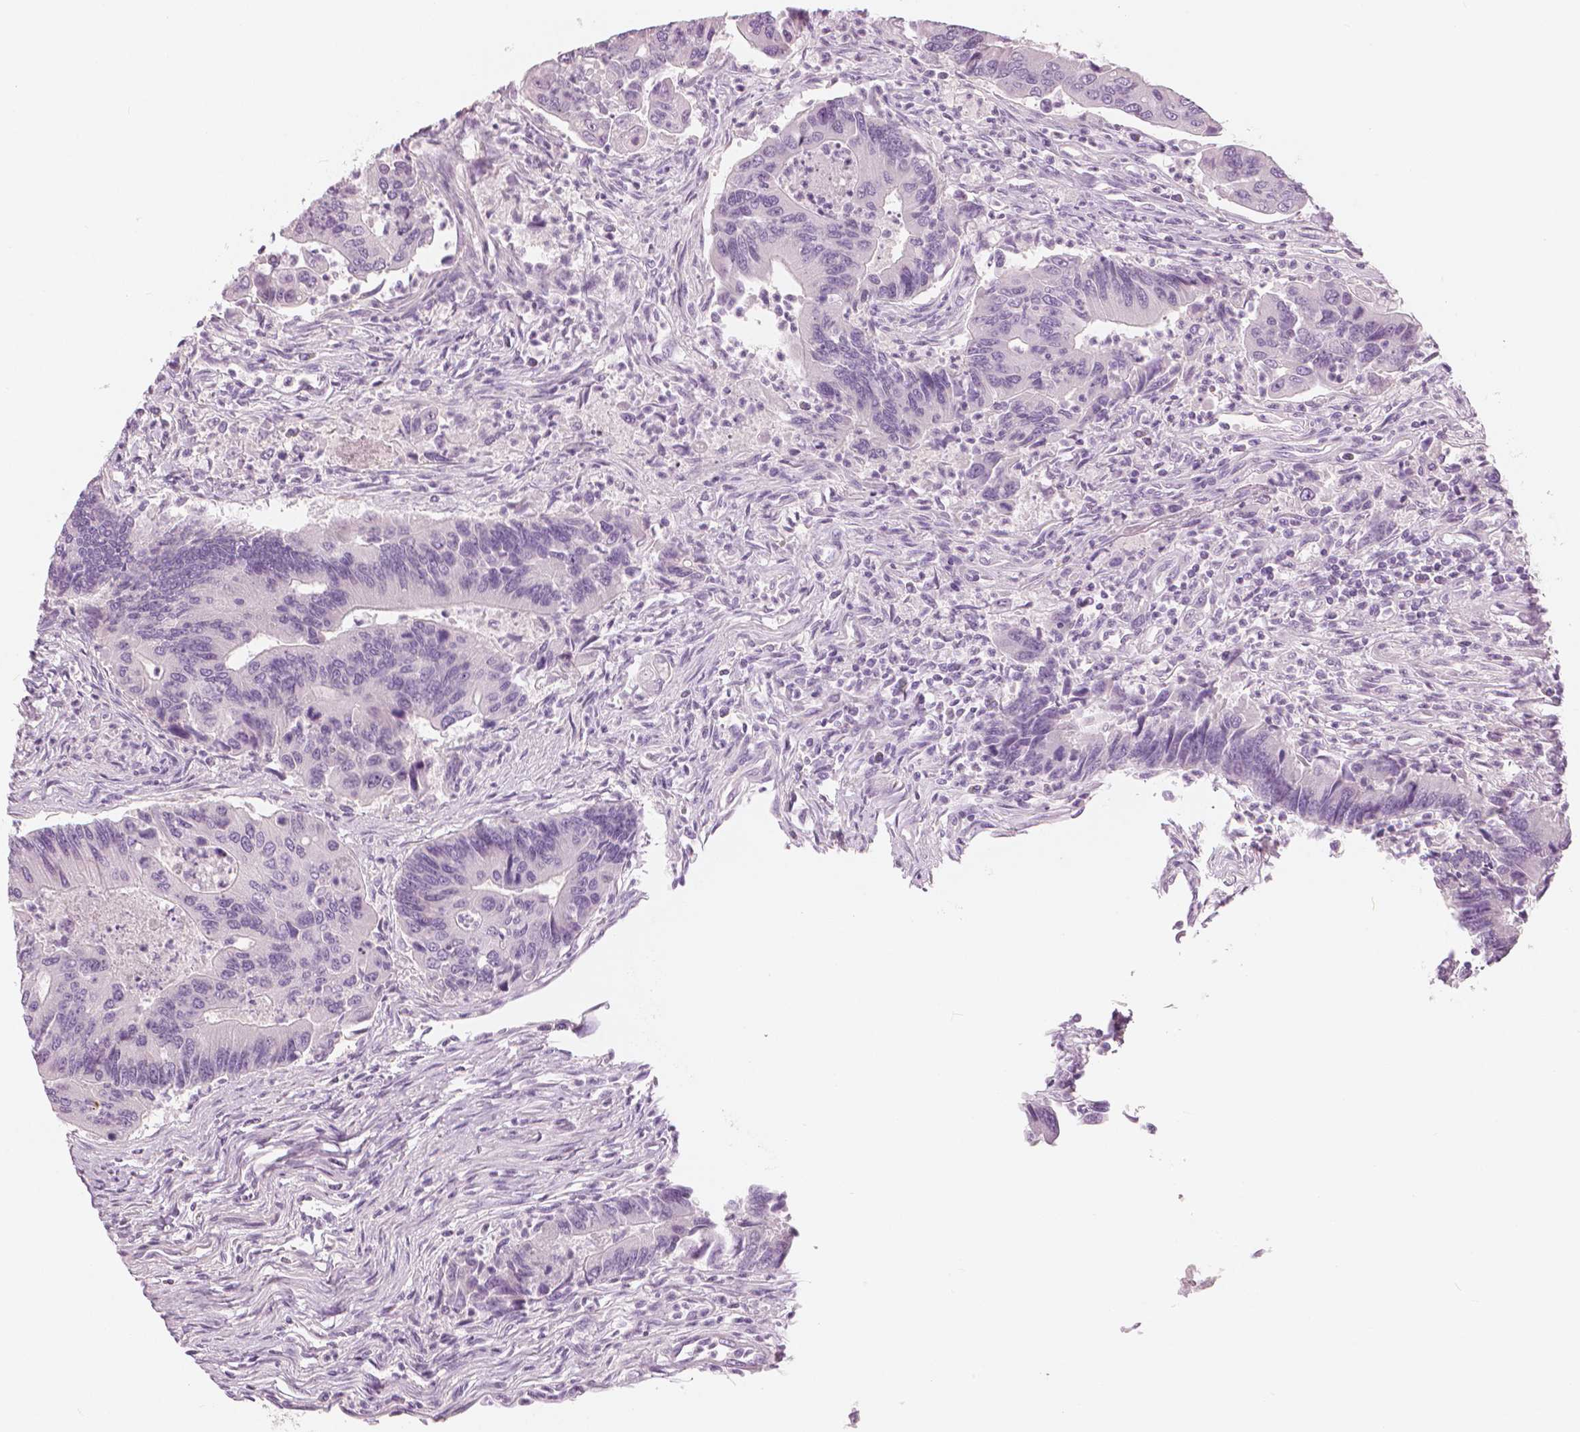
{"staining": {"intensity": "negative", "quantity": "none", "location": "none"}, "tissue": "colorectal cancer", "cell_type": "Tumor cells", "image_type": "cancer", "snomed": [{"axis": "morphology", "description": "Adenocarcinoma, NOS"}, {"axis": "topography", "description": "Colon"}], "caption": "Immunohistochemistry histopathology image of colorectal cancer (adenocarcinoma) stained for a protein (brown), which shows no positivity in tumor cells.", "gene": "SLC24A1", "patient": {"sex": "female", "age": 67}}